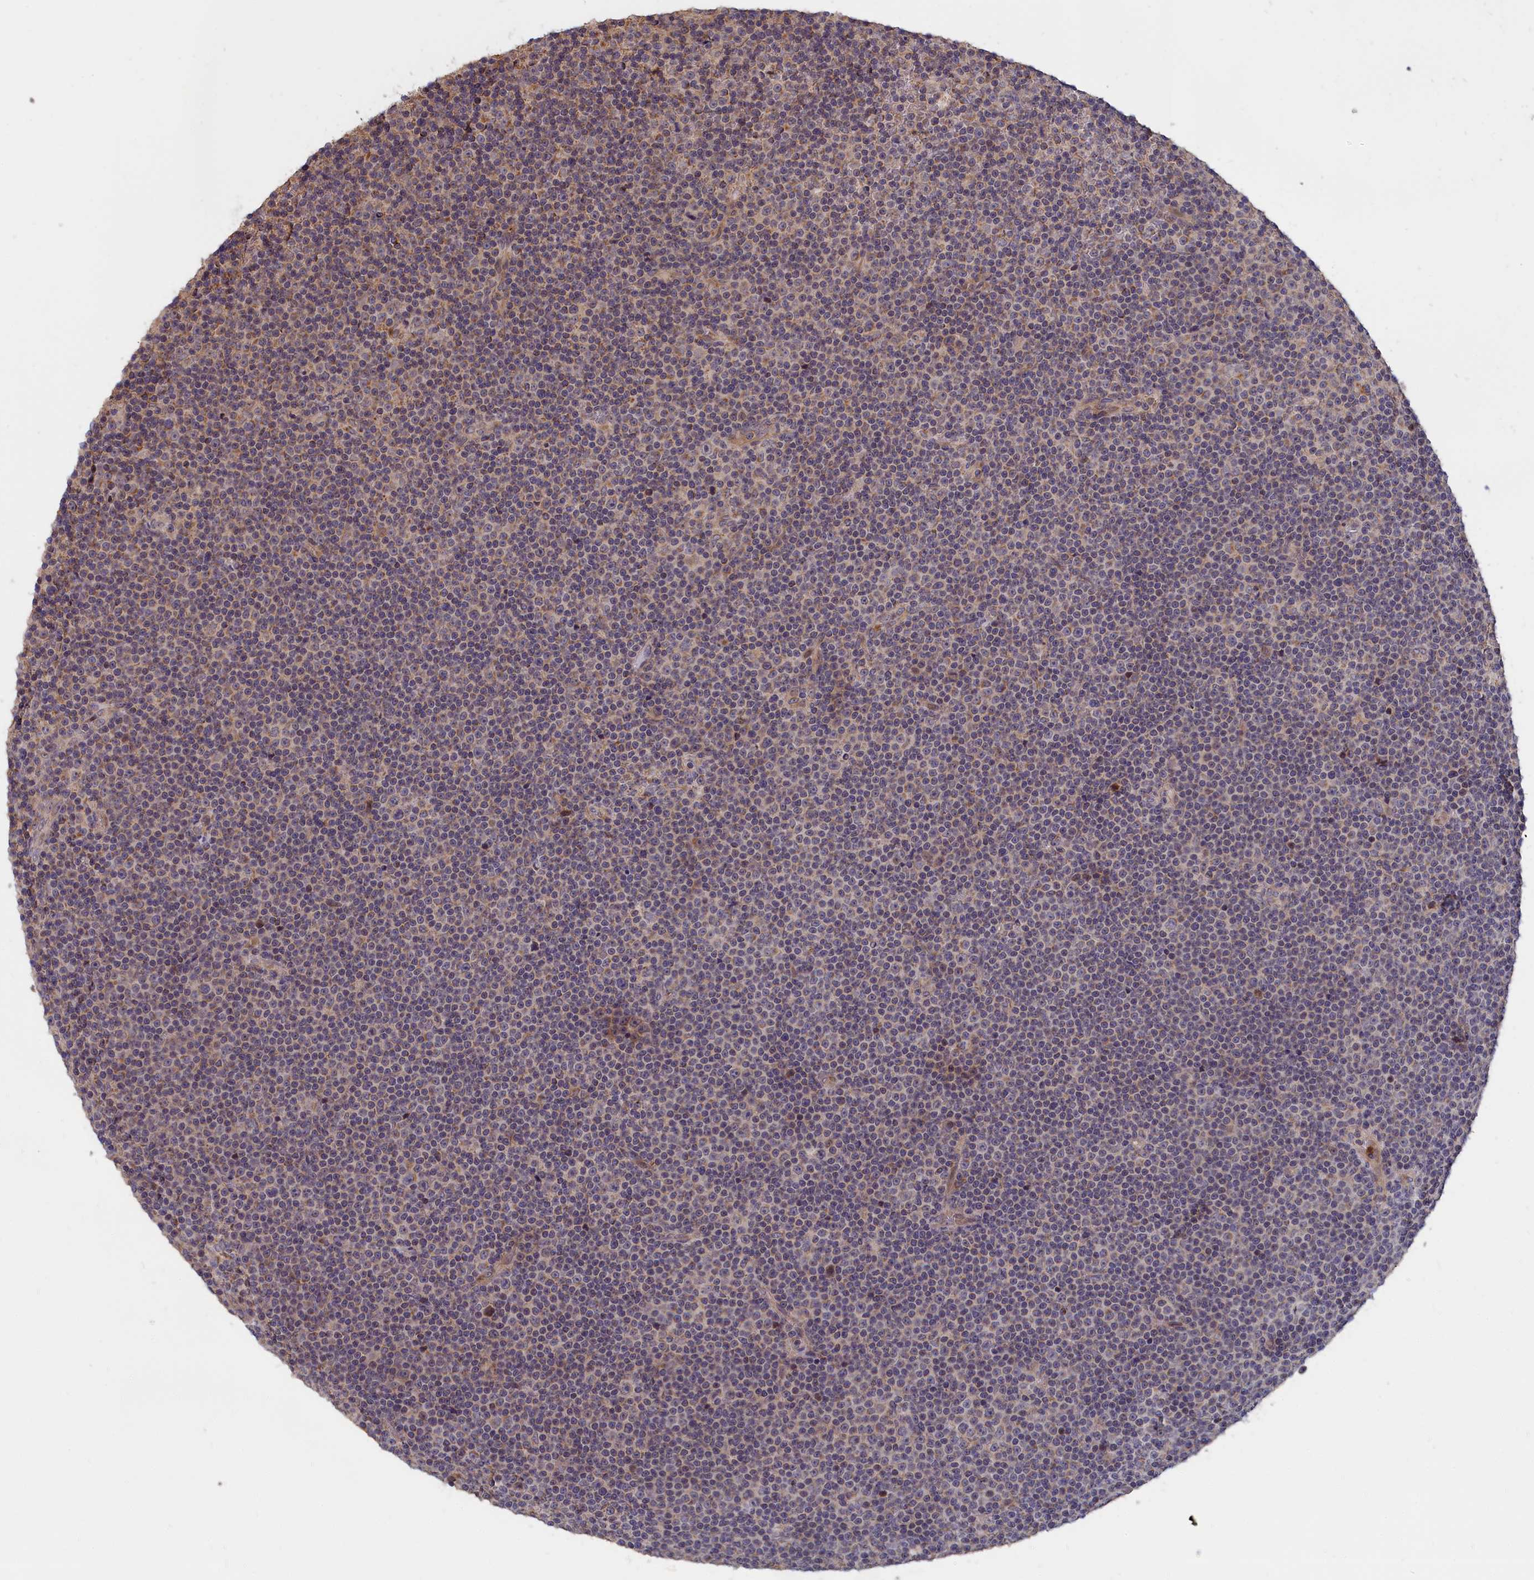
{"staining": {"intensity": "weak", "quantity": "<25%", "location": "cytoplasmic/membranous"}, "tissue": "lymphoma", "cell_type": "Tumor cells", "image_type": "cancer", "snomed": [{"axis": "morphology", "description": "Malignant lymphoma, non-Hodgkin's type, Low grade"}, {"axis": "topography", "description": "Lymph node"}], "caption": "Tumor cells show no significant positivity in lymphoma.", "gene": "EPB41L4B", "patient": {"sex": "female", "age": 67}}